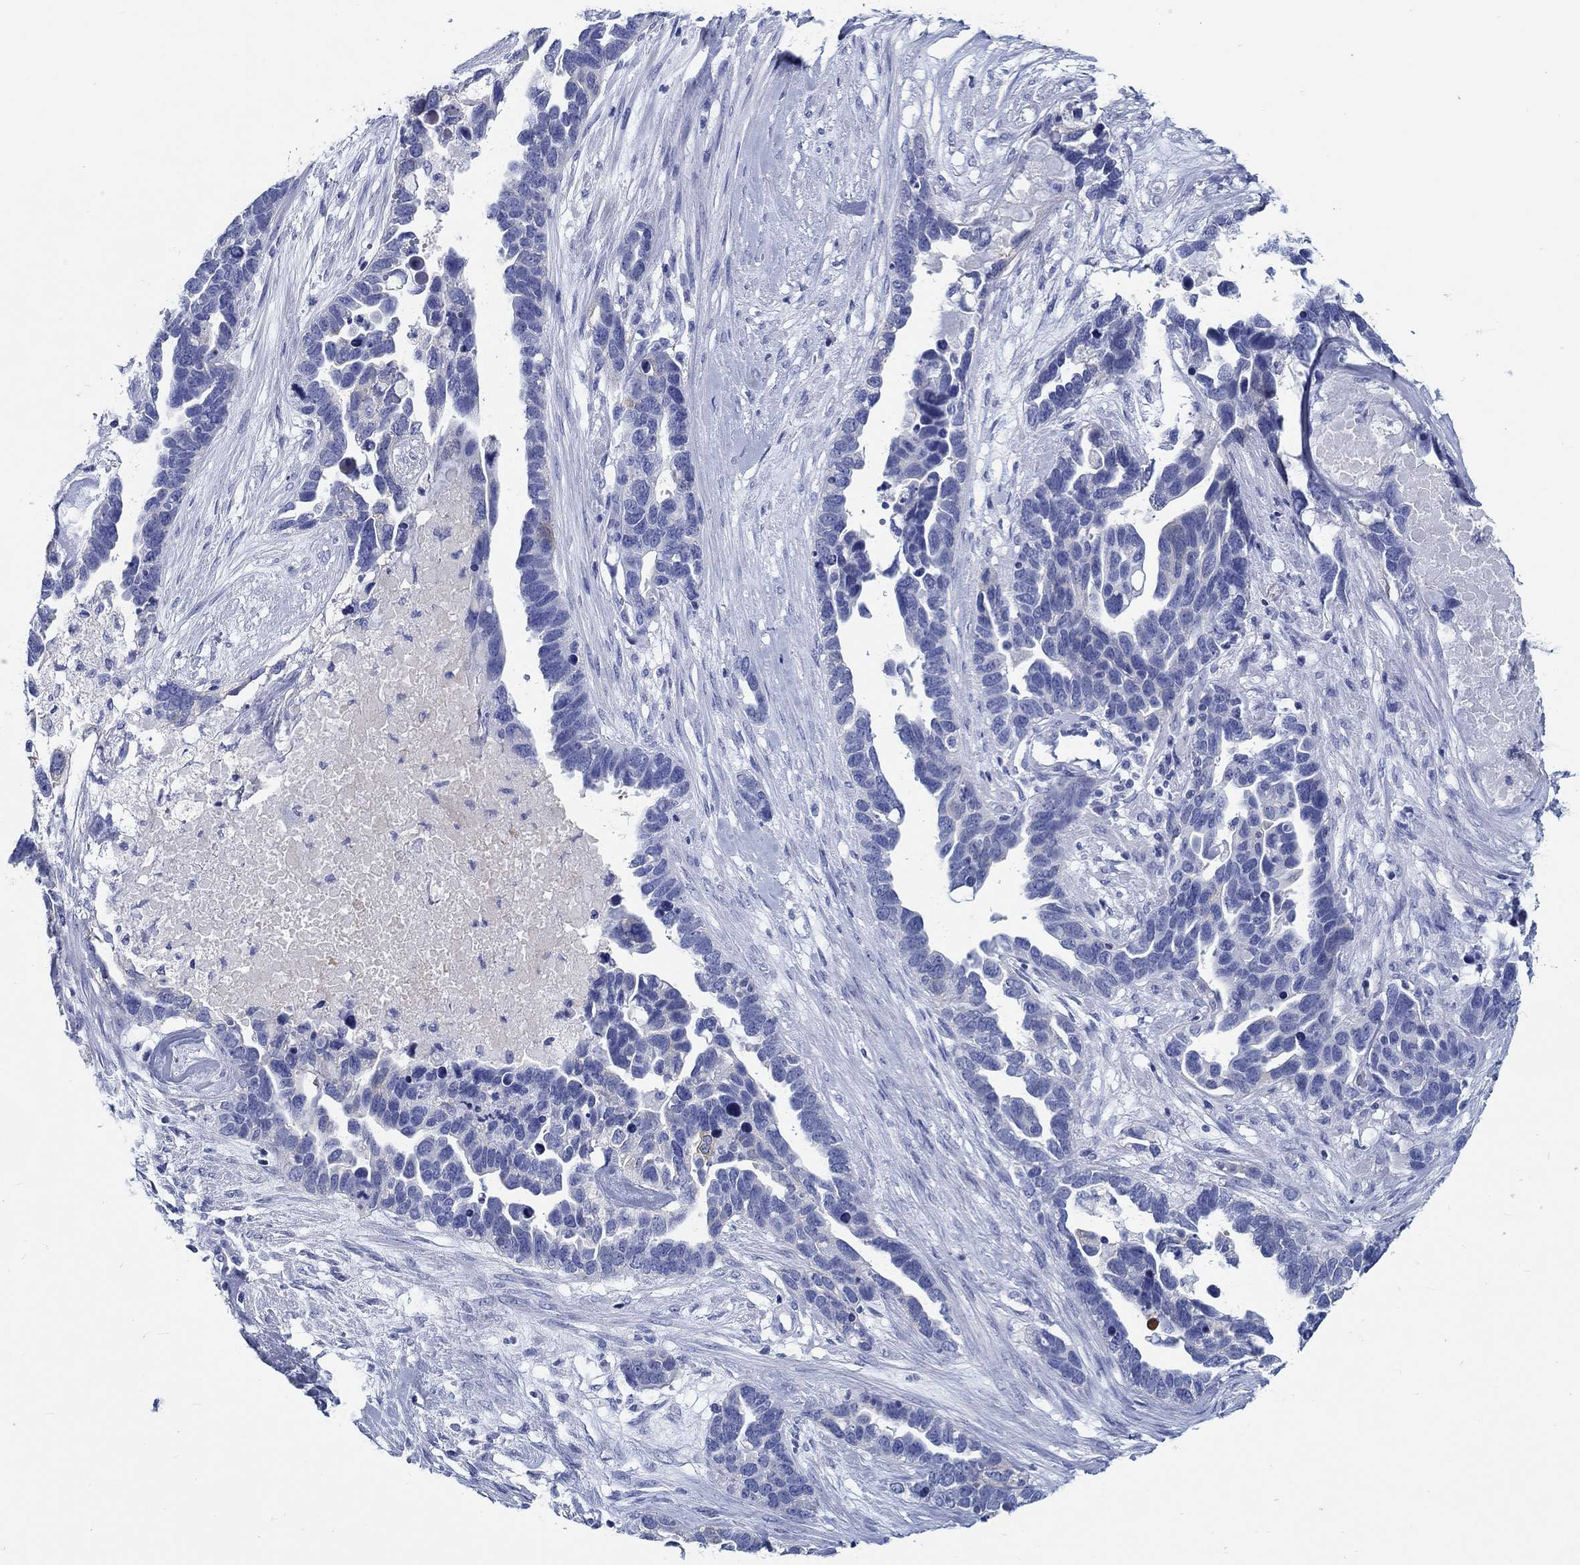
{"staining": {"intensity": "negative", "quantity": "none", "location": "none"}, "tissue": "ovarian cancer", "cell_type": "Tumor cells", "image_type": "cancer", "snomed": [{"axis": "morphology", "description": "Cystadenocarcinoma, serous, NOS"}, {"axis": "topography", "description": "Ovary"}], "caption": "Tumor cells show no significant protein positivity in ovarian cancer (serous cystadenocarcinoma).", "gene": "FBXO2", "patient": {"sex": "female", "age": 54}}